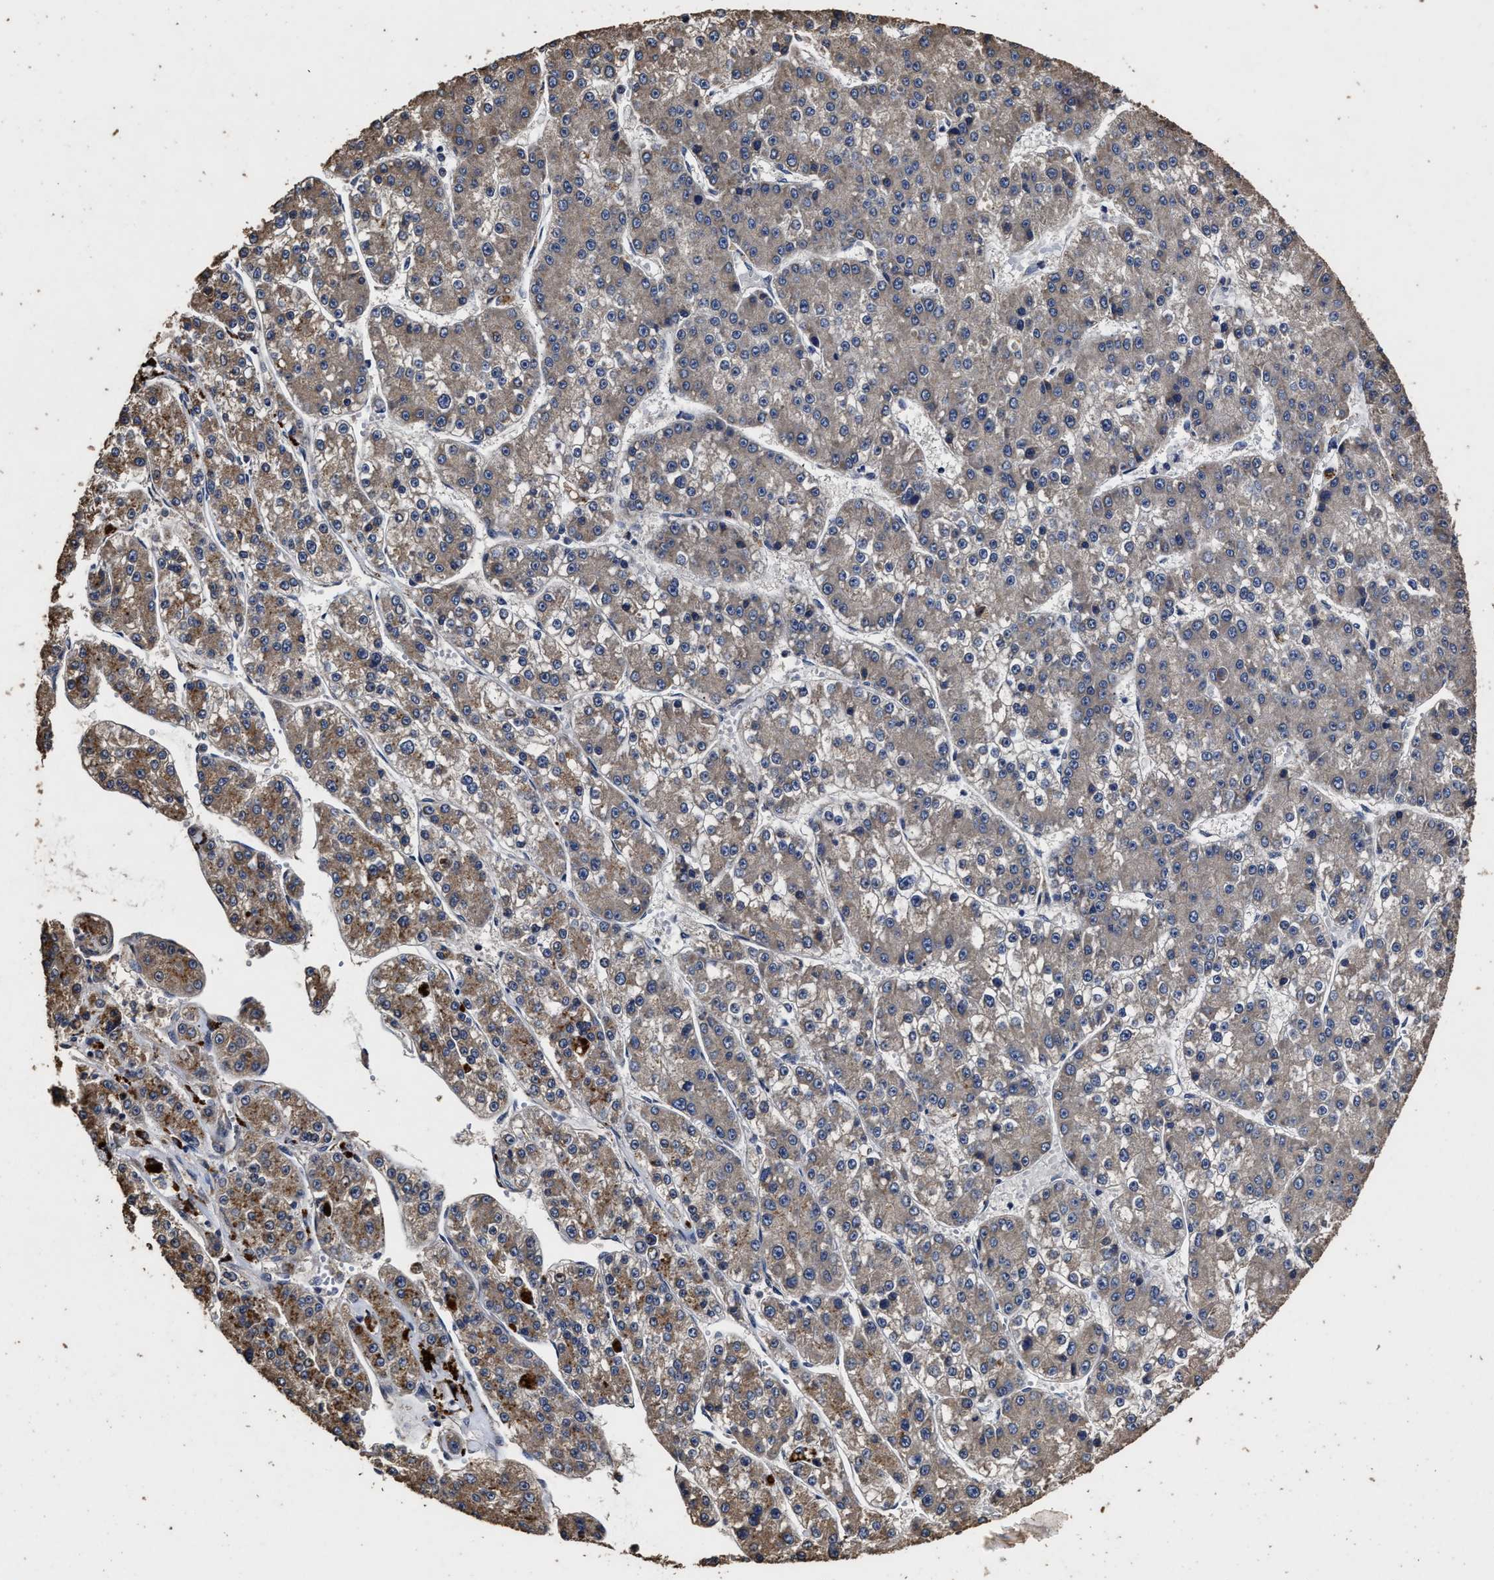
{"staining": {"intensity": "weak", "quantity": ">75%", "location": "cytoplasmic/membranous"}, "tissue": "liver cancer", "cell_type": "Tumor cells", "image_type": "cancer", "snomed": [{"axis": "morphology", "description": "Carcinoma, Hepatocellular, NOS"}, {"axis": "topography", "description": "Liver"}], "caption": "Brown immunohistochemical staining in human liver cancer (hepatocellular carcinoma) shows weak cytoplasmic/membranous staining in about >75% of tumor cells. (DAB (3,3'-diaminobenzidine) = brown stain, brightfield microscopy at high magnification).", "gene": "PPM1K", "patient": {"sex": "female", "age": 73}}